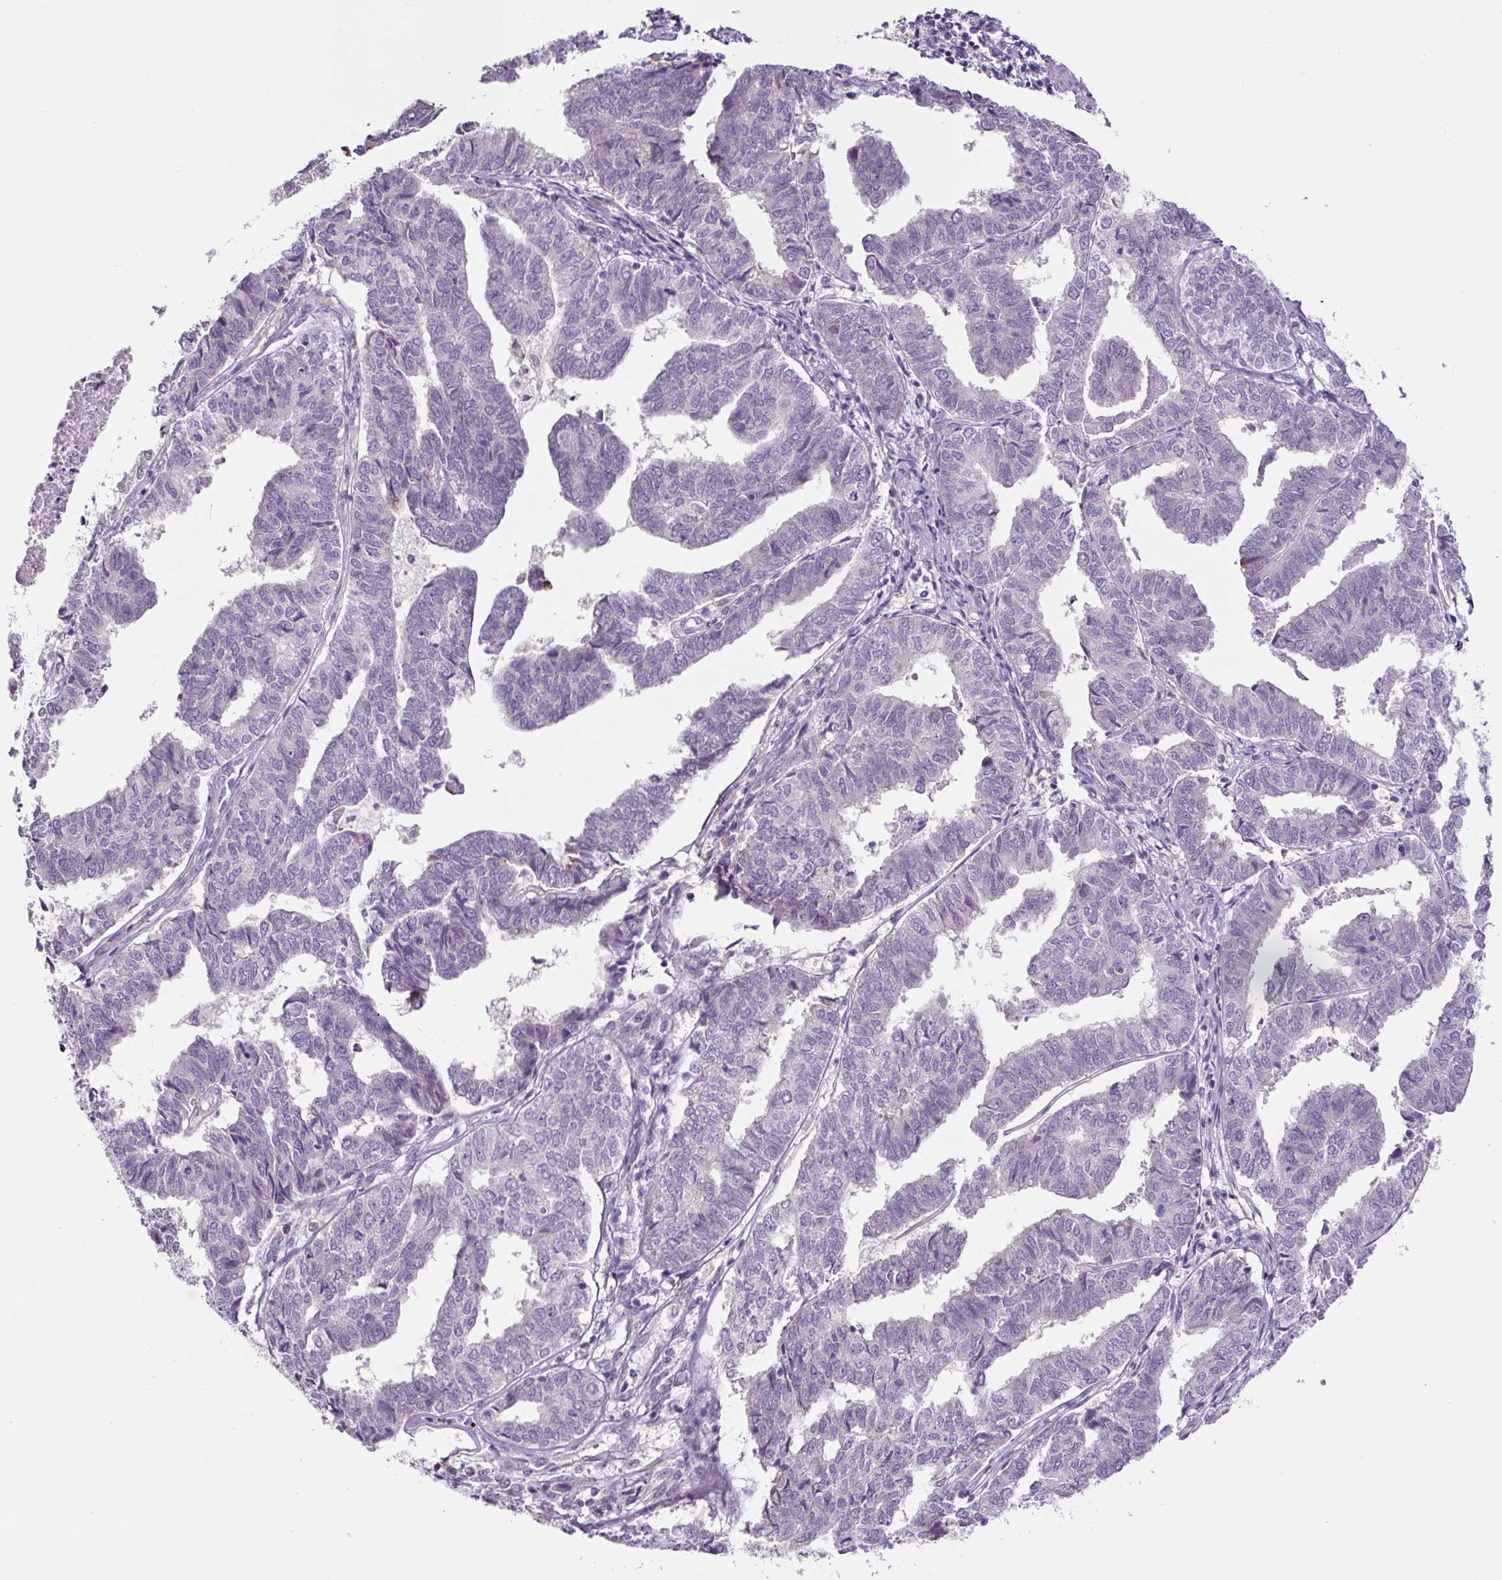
{"staining": {"intensity": "negative", "quantity": "none", "location": "none"}, "tissue": "endometrial cancer", "cell_type": "Tumor cells", "image_type": "cancer", "snomed": [{"axis": "morphology", "description": "Adenocarcinoma, NOS"}, {"axis": "topography", "description": "Endometrium"}], "caption": "There is no significant staining in tumor cells of endometrial cancer (adenocarcinoma).", "gene": "OGDHL", "patient": {"sex": "female", "age": 73}}